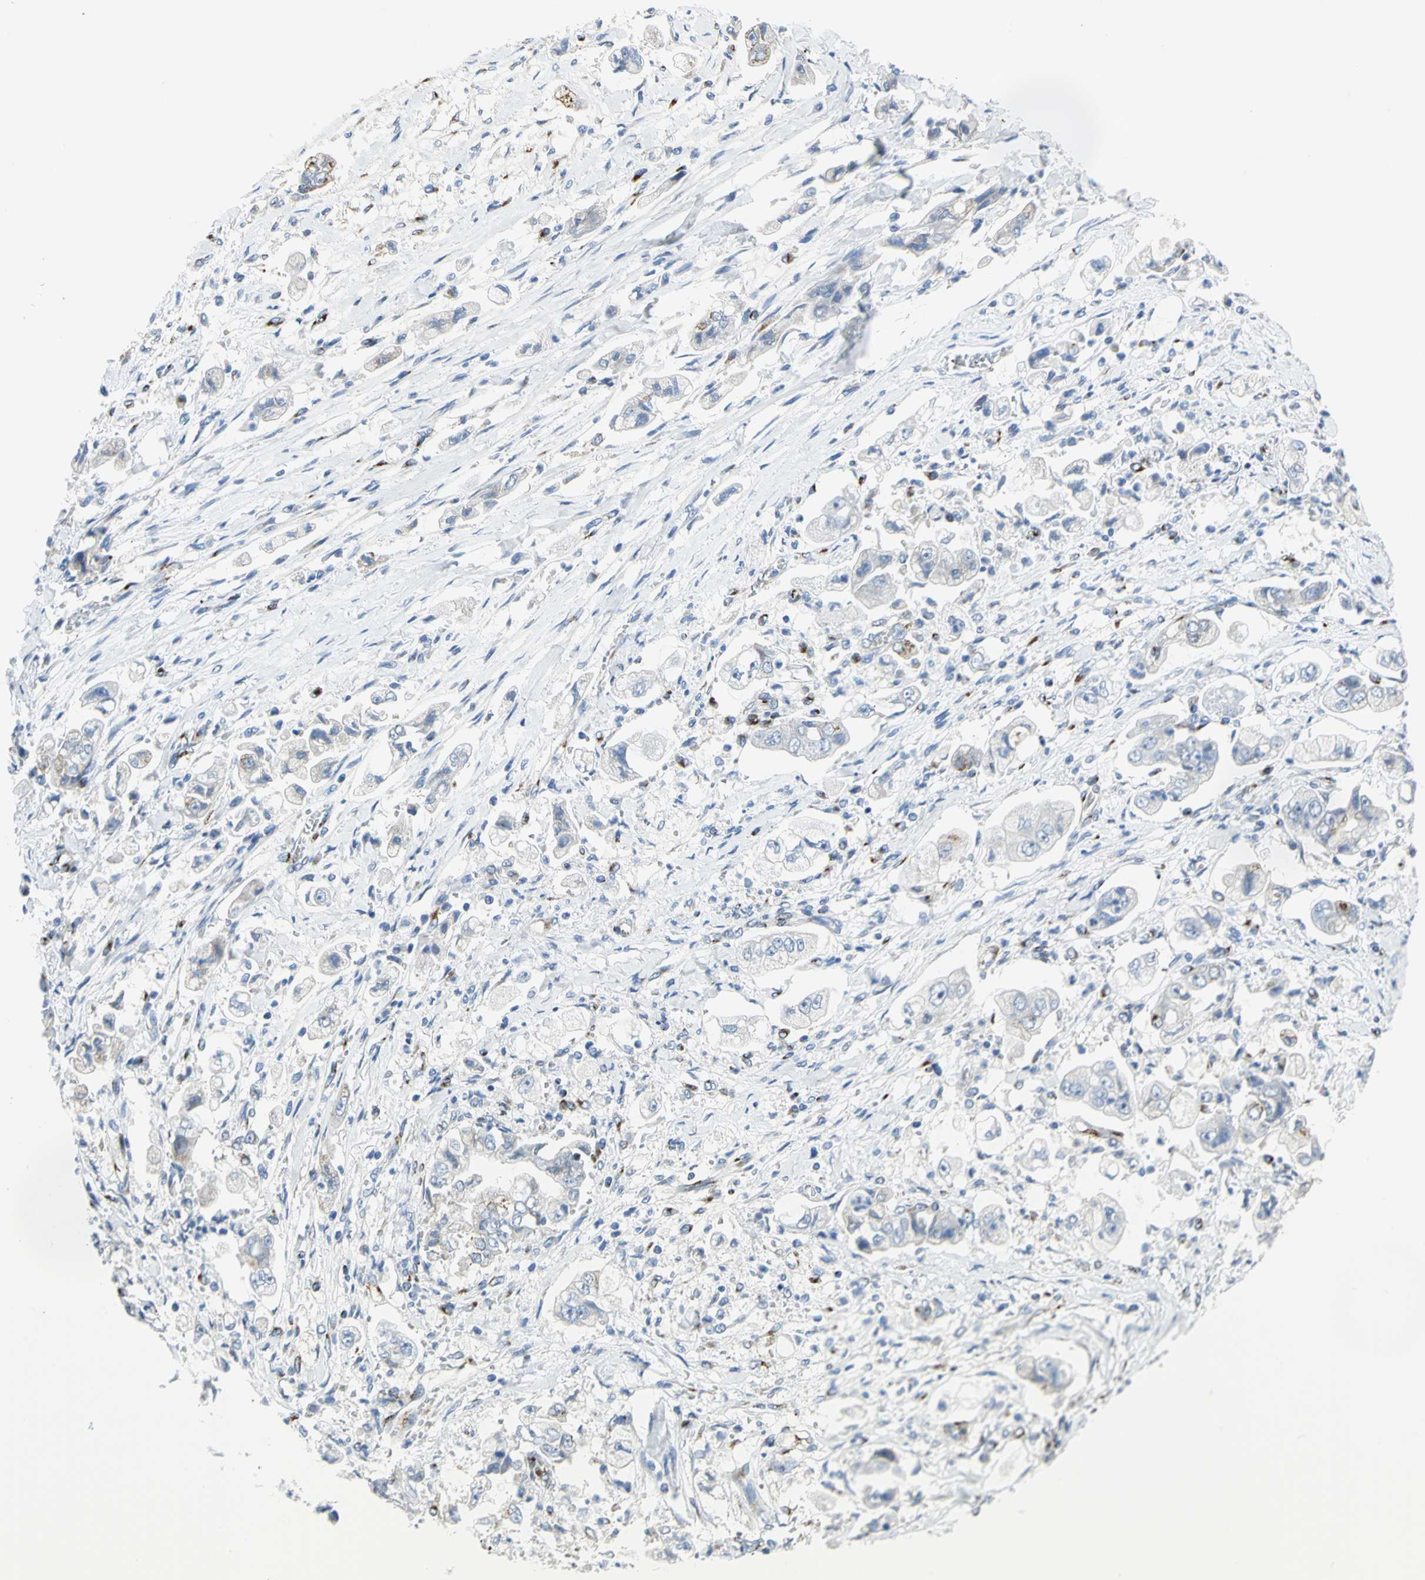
{"staining": {"intensity": "weak", "quantity": "<25%", "location": "cytoplasmic/membranous"}, "tissue": "stomach cancer", "cell_type": "Tumor cells", "image_type": "cancer", "snomed": [{"axis": "morphology", "description": "Adenocarcinoma, NOS"}, {"axis": "topography", "description": "Stomach"}], "caption": "Human stomach cancer (adenocarcinoma) stained for a protein using immunohistochemistry (IHC) reveals no staining in tumor cells.", "gene": "GPR3", "patient": {"sex": "male", "age": 62}}